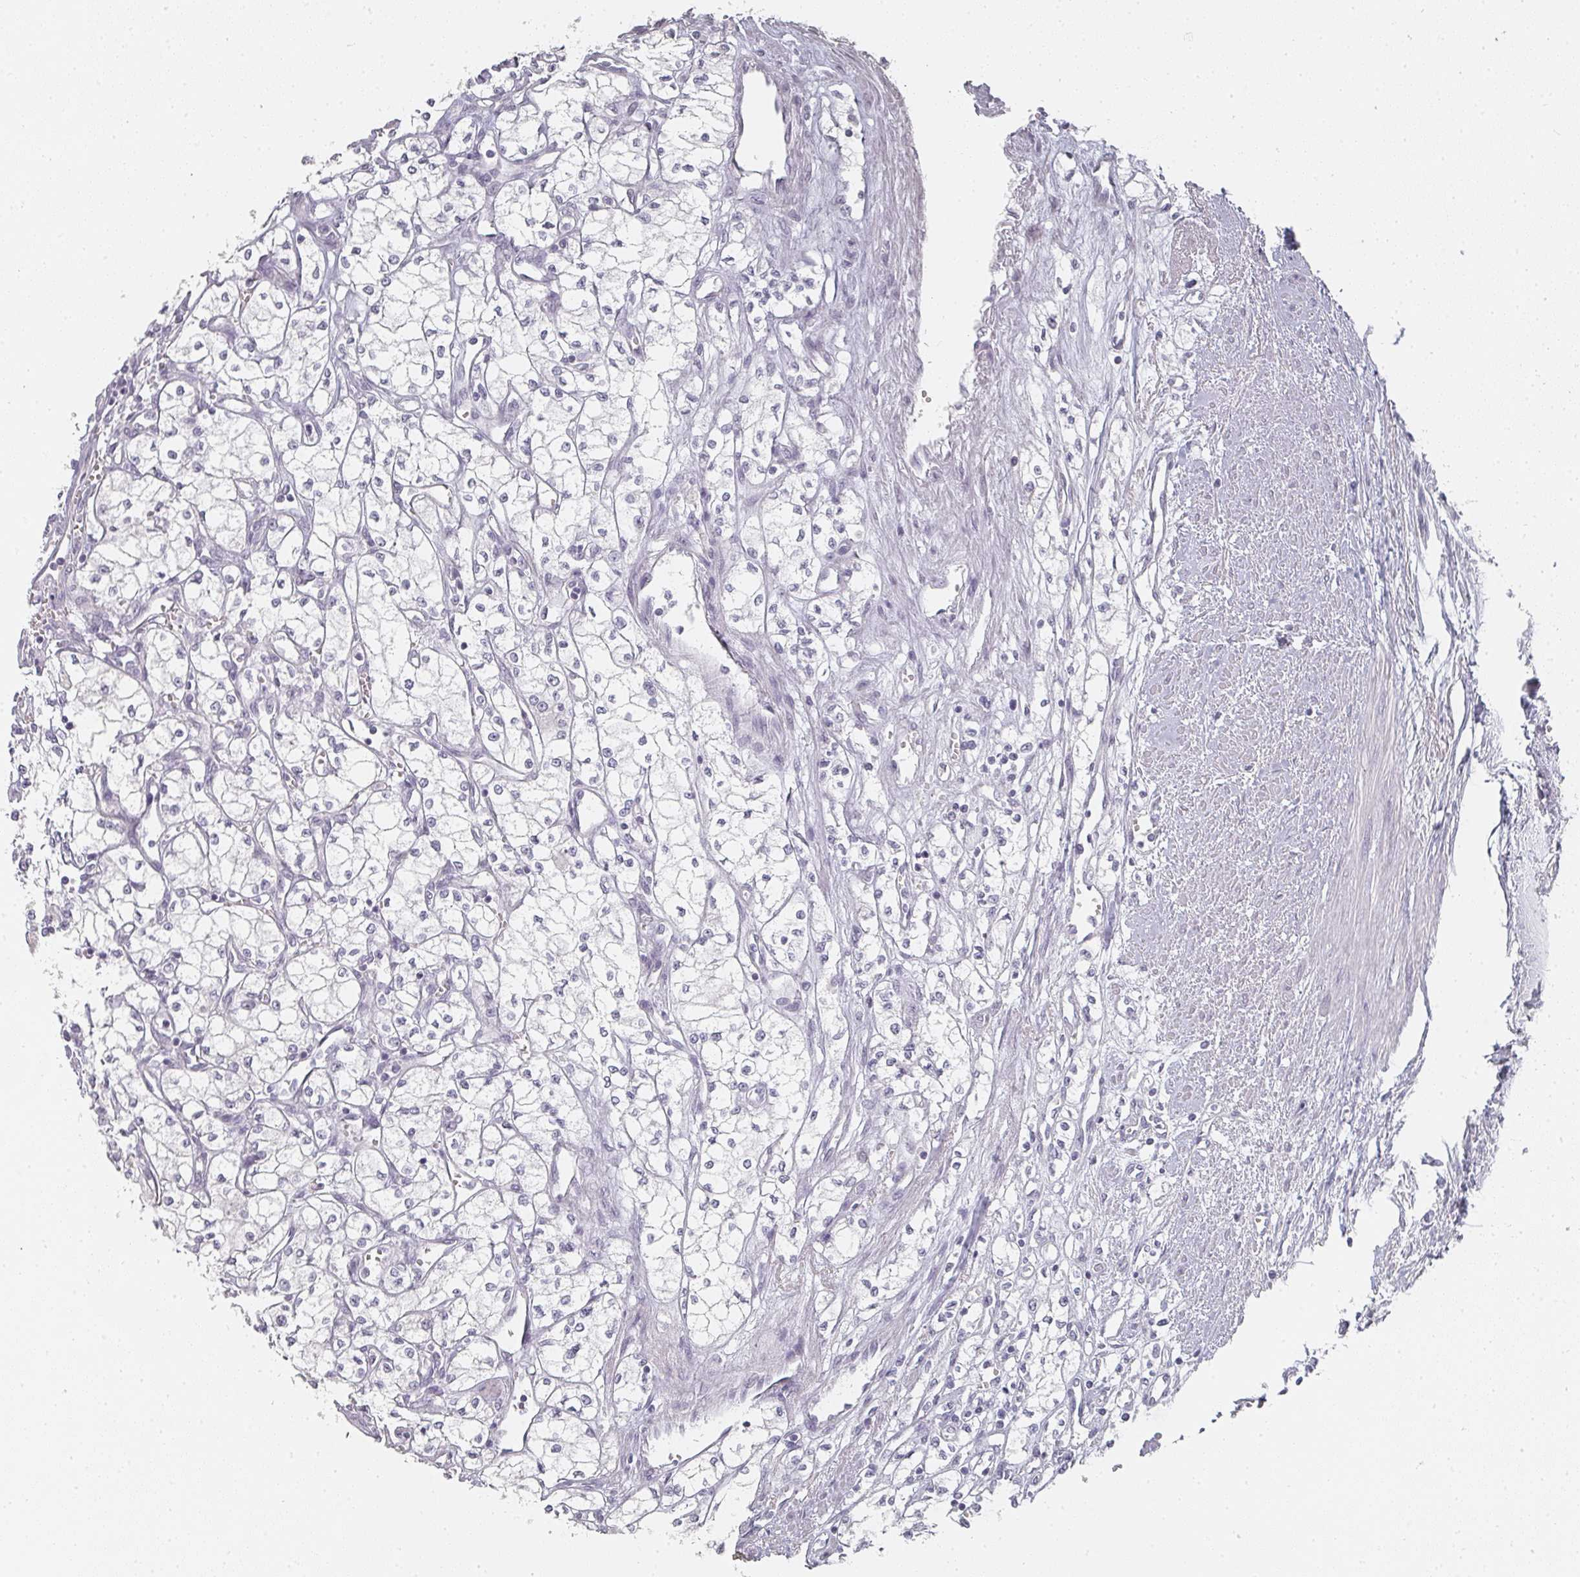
{"staining": {"intensity": "negative", "quantity": "none", "location": "none"}, "tissue": "renal cancer", "cell_type": "Tumor cells", "image_type": "cancer", "snomed": [{"axis": "morphology", "description": "Adenocarcinoma, NOS"}, {"axis": "topography", "description": "Kidney"}], "caption": "Histopathology image shows no significant protein expression in tumor cells of renal cancer.", "gene": "SHISA2", "patient": {"sex": "male", "age": 59}}